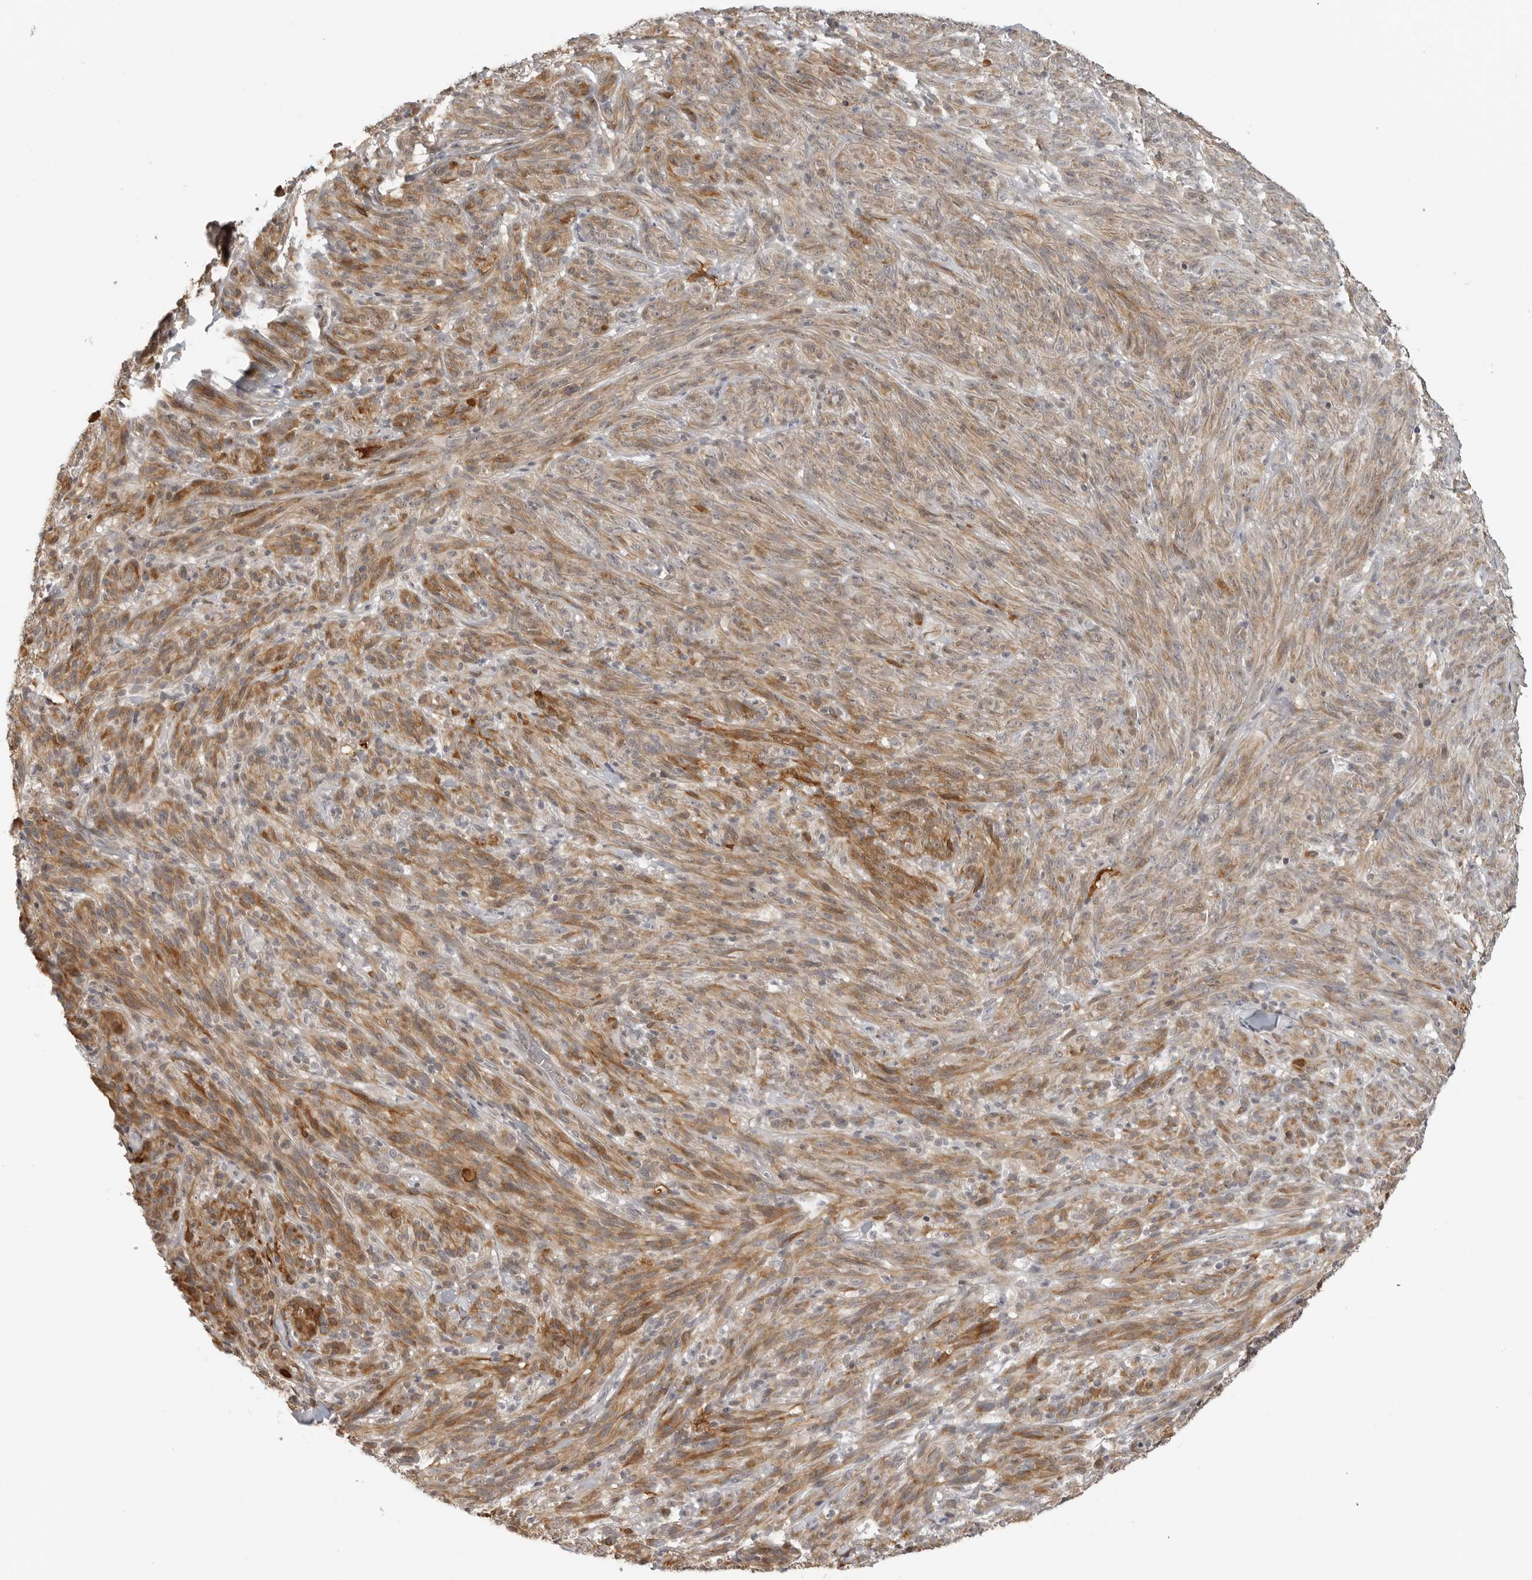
{"staining": {"intensity": "moderate", "quantity": ">75%", "location": "cytoplasmic/membranous"}, "tissue": "melanoma", "cell_type": "Tumor cells", "image_type": "cancer", "snomed": [{"axis": "morphology", "description": "Malignant melanoma, NOS"}, {"axis": "topography", "description": "Skin of head"}], "caption": "Malignant melanoma tissue exhibits moderate cytoplasmic/membranous expression in approximately >75% of tumor cells, visualized by immunohistochemistry.", "gene": "IDO1", "patient": {"sex": "male", "age": 96}}